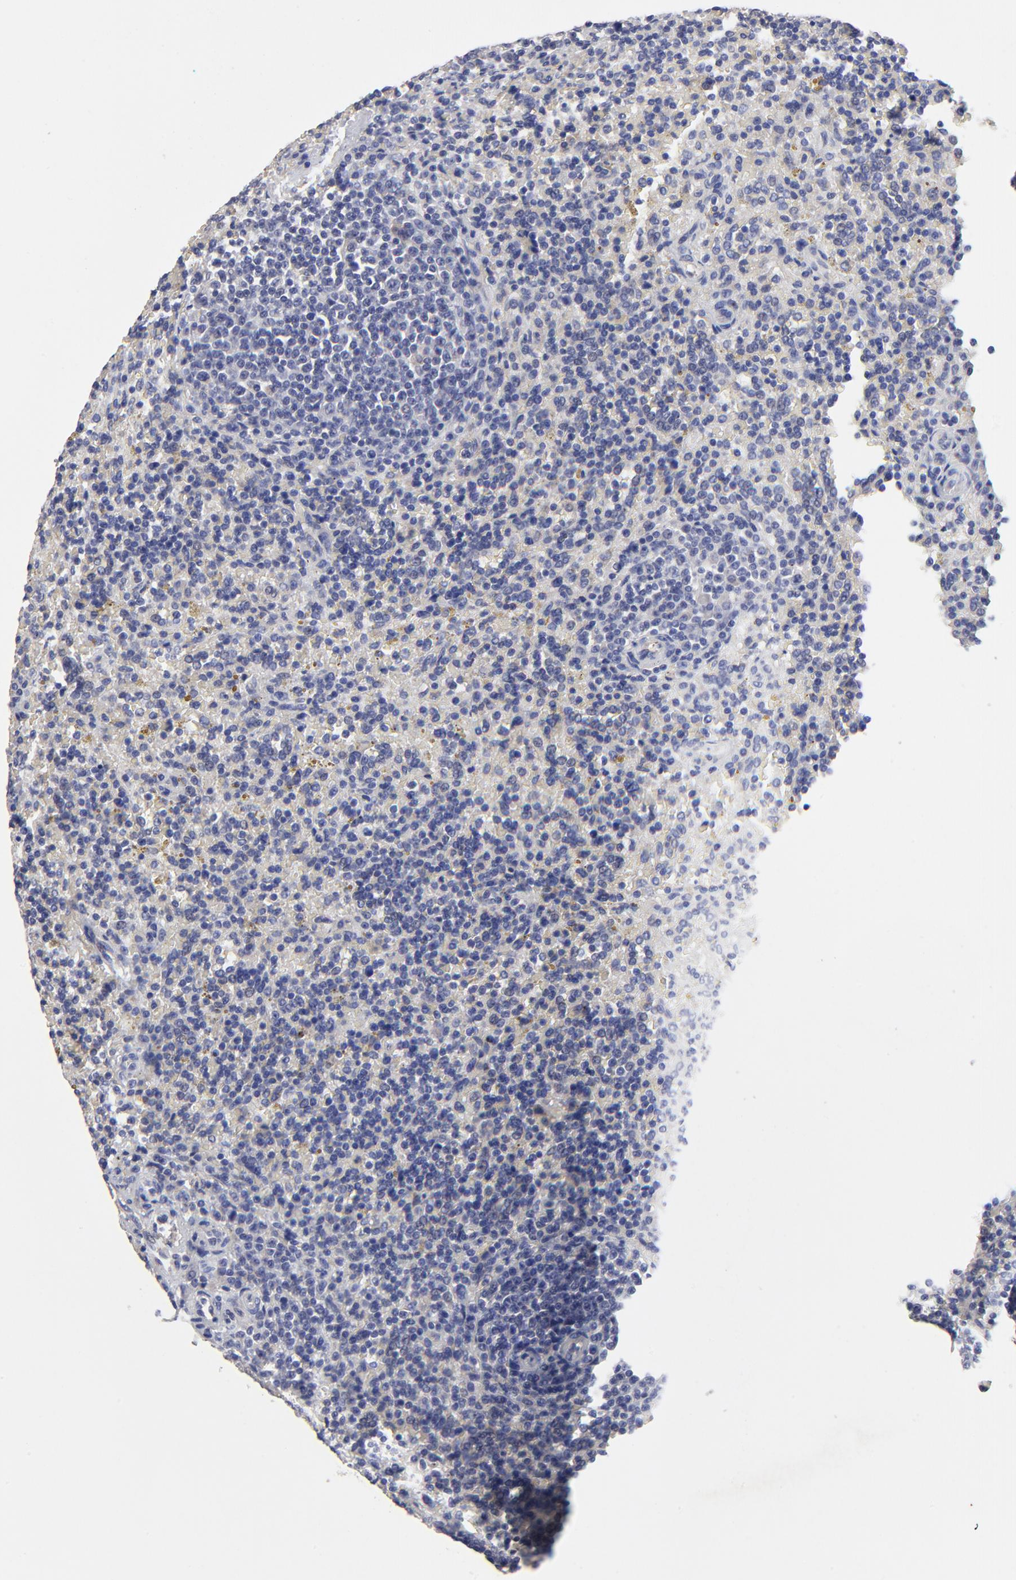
{"staining": {"intensity": "negative", "quantity": "none", "location": "none"}, "tissue": "lymphoma", "cell_type": "Tumor cells", "image_type": "cancer", "snomed": [{"axis": "morphology", "description": "Malignant lymphoma, non-Hodgkin's type, Low grade"}, {"axis": "topography", "description": "Spleen"}], "caption": "Protein analysis of malignant lymphoma, non-Hodgkin's type (low-grade) reveals no significant staining in tumor cells.", "gene": "SULF2", "patient": {"sex": "male", "age": 67}}